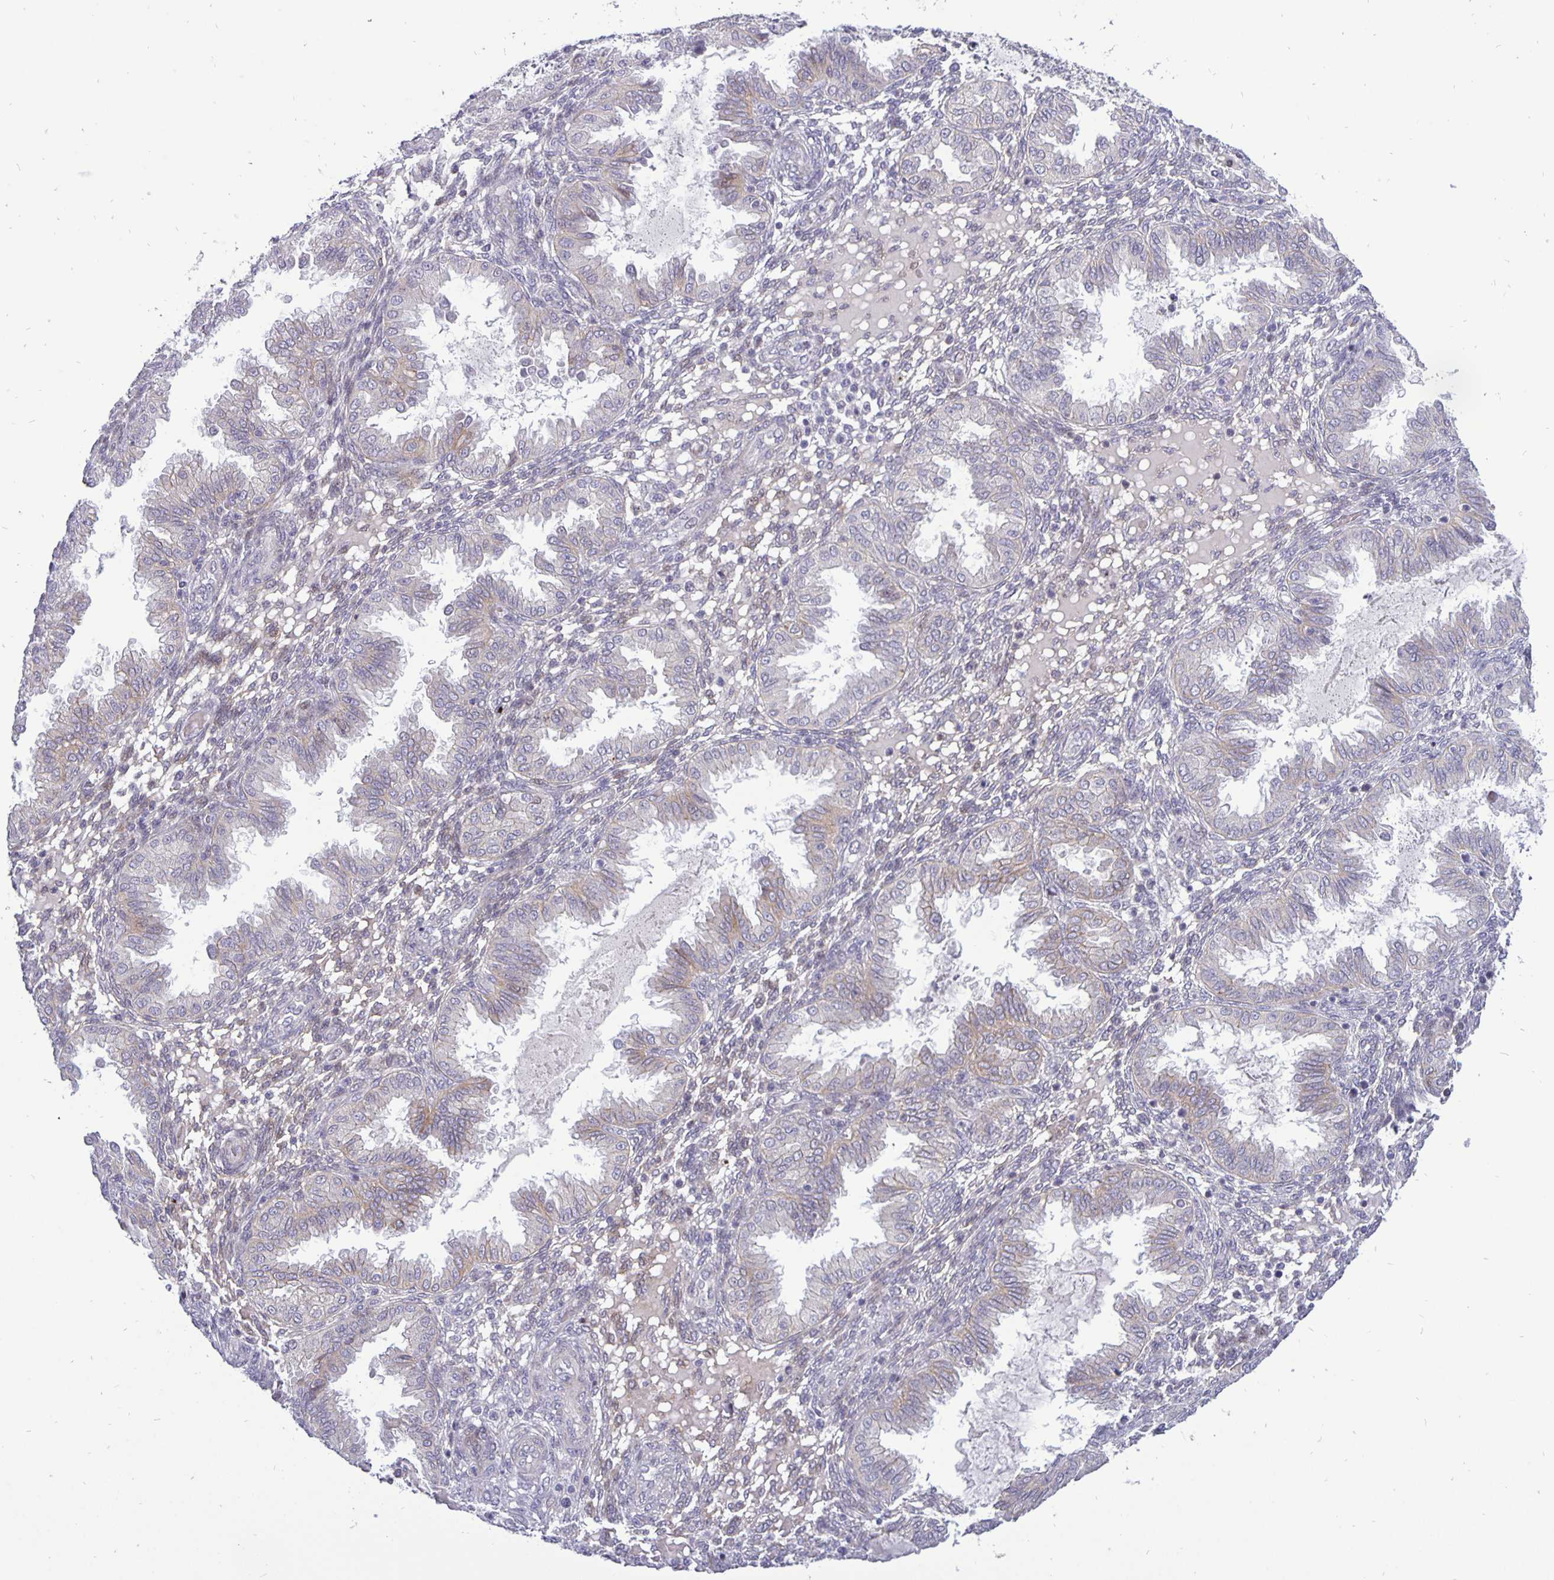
{"staining": {"intensity": "moderate", "quantity": "<25%", "location": "cytoplasmic/membranous"}, "tissue": "endometrium", "cell_type": "Cells in endometrial stroma", "image_type": "normal", "snomed": [{"axis": "morphology", "description": "Normal tissue, NOS"}, {"axis": "topography", "description": "Endometrium"}], "caption": "Moderate cytoplasmic/membranous positivity for a protein is identified in about <25% of cells in endometrial stroma of benign endometrium using IHC.", "gene": "ERBB2", "patient": {"sex": "female", "age": 33}}